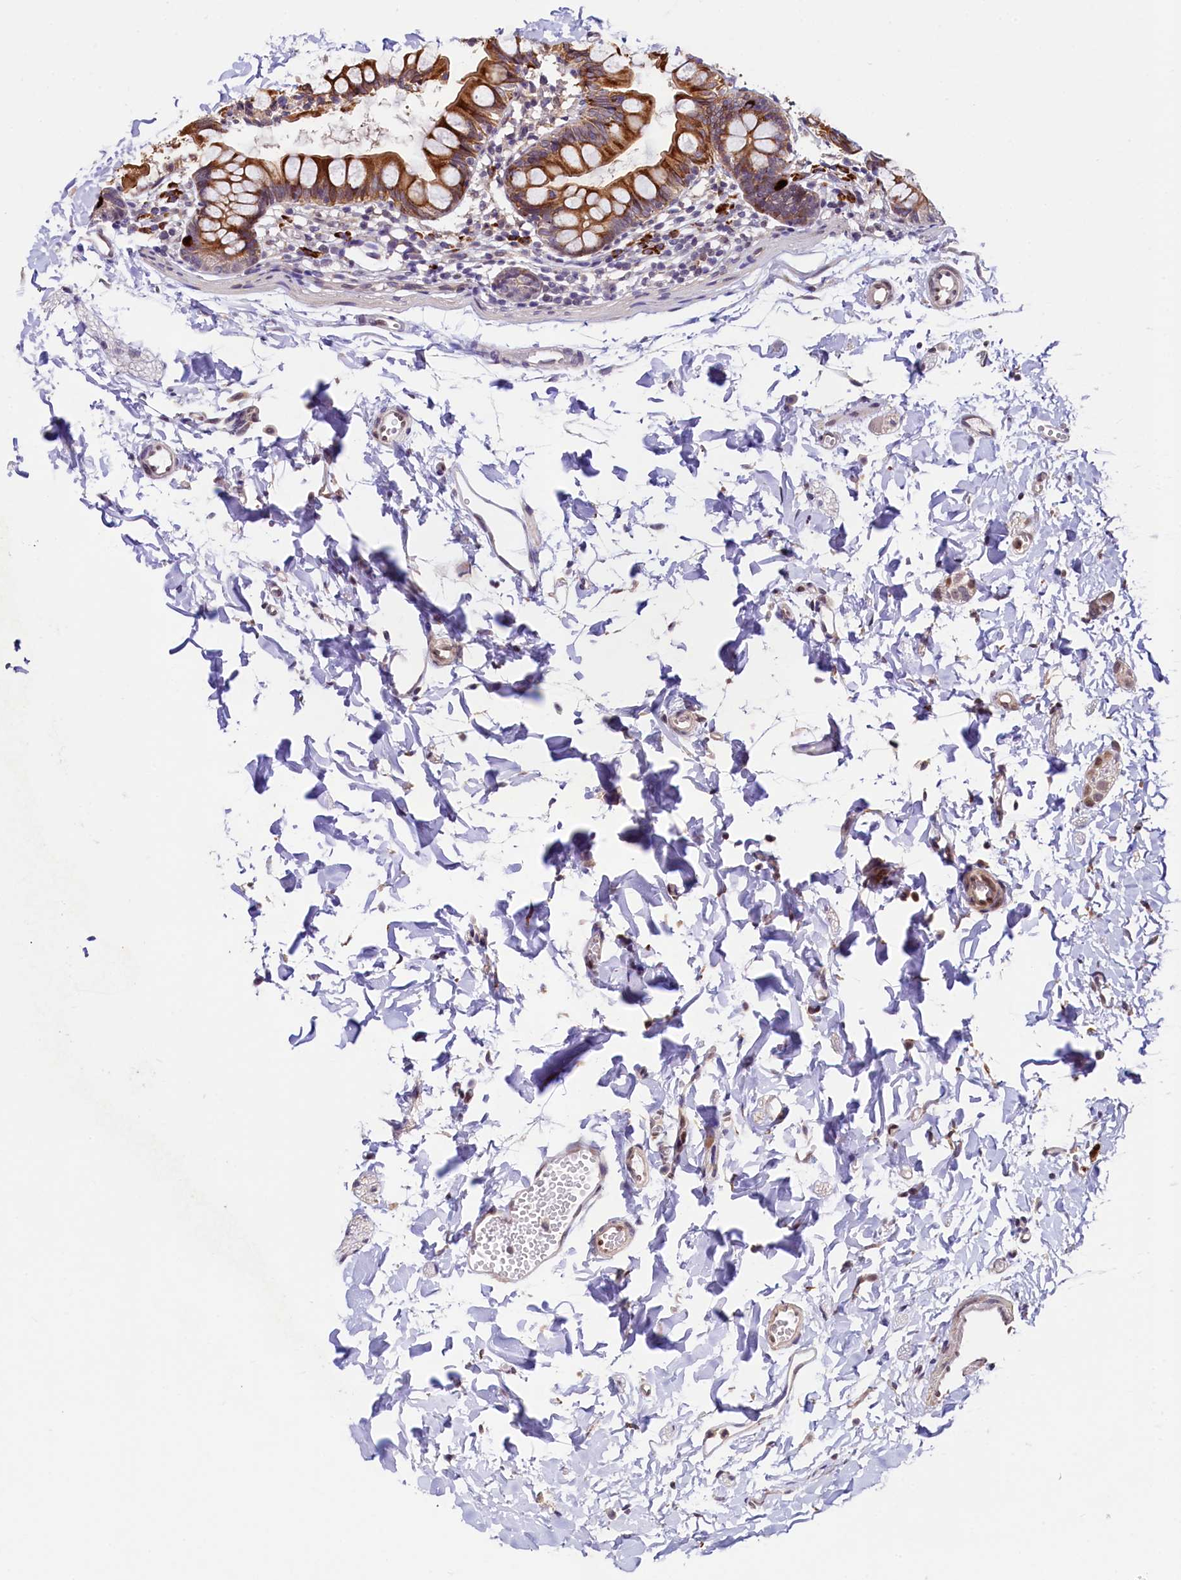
{"staining": {"intensity": "strong", "quantity": ">75%", "location": "cytoplasmic/membranous"}, "tissue": "small intestine", "cell_type": "Glandular cells", "image_type": "normal", "snomed": [{"axis": "morphology", "description": "Normal tissue, NOS"}, {"axis": "topography", "description": "Small intestine"}], "caption": "Immunohistochemical staining of normal small intestine displays >75% levels of strong cytoplasmic/membranous protein positivity in about >75% of glandular cells. (Brightfield microscopy of DAB IHC at high magnification).", "gene": "C5orf15", "patient": {"sex": "male", "age": 7}}